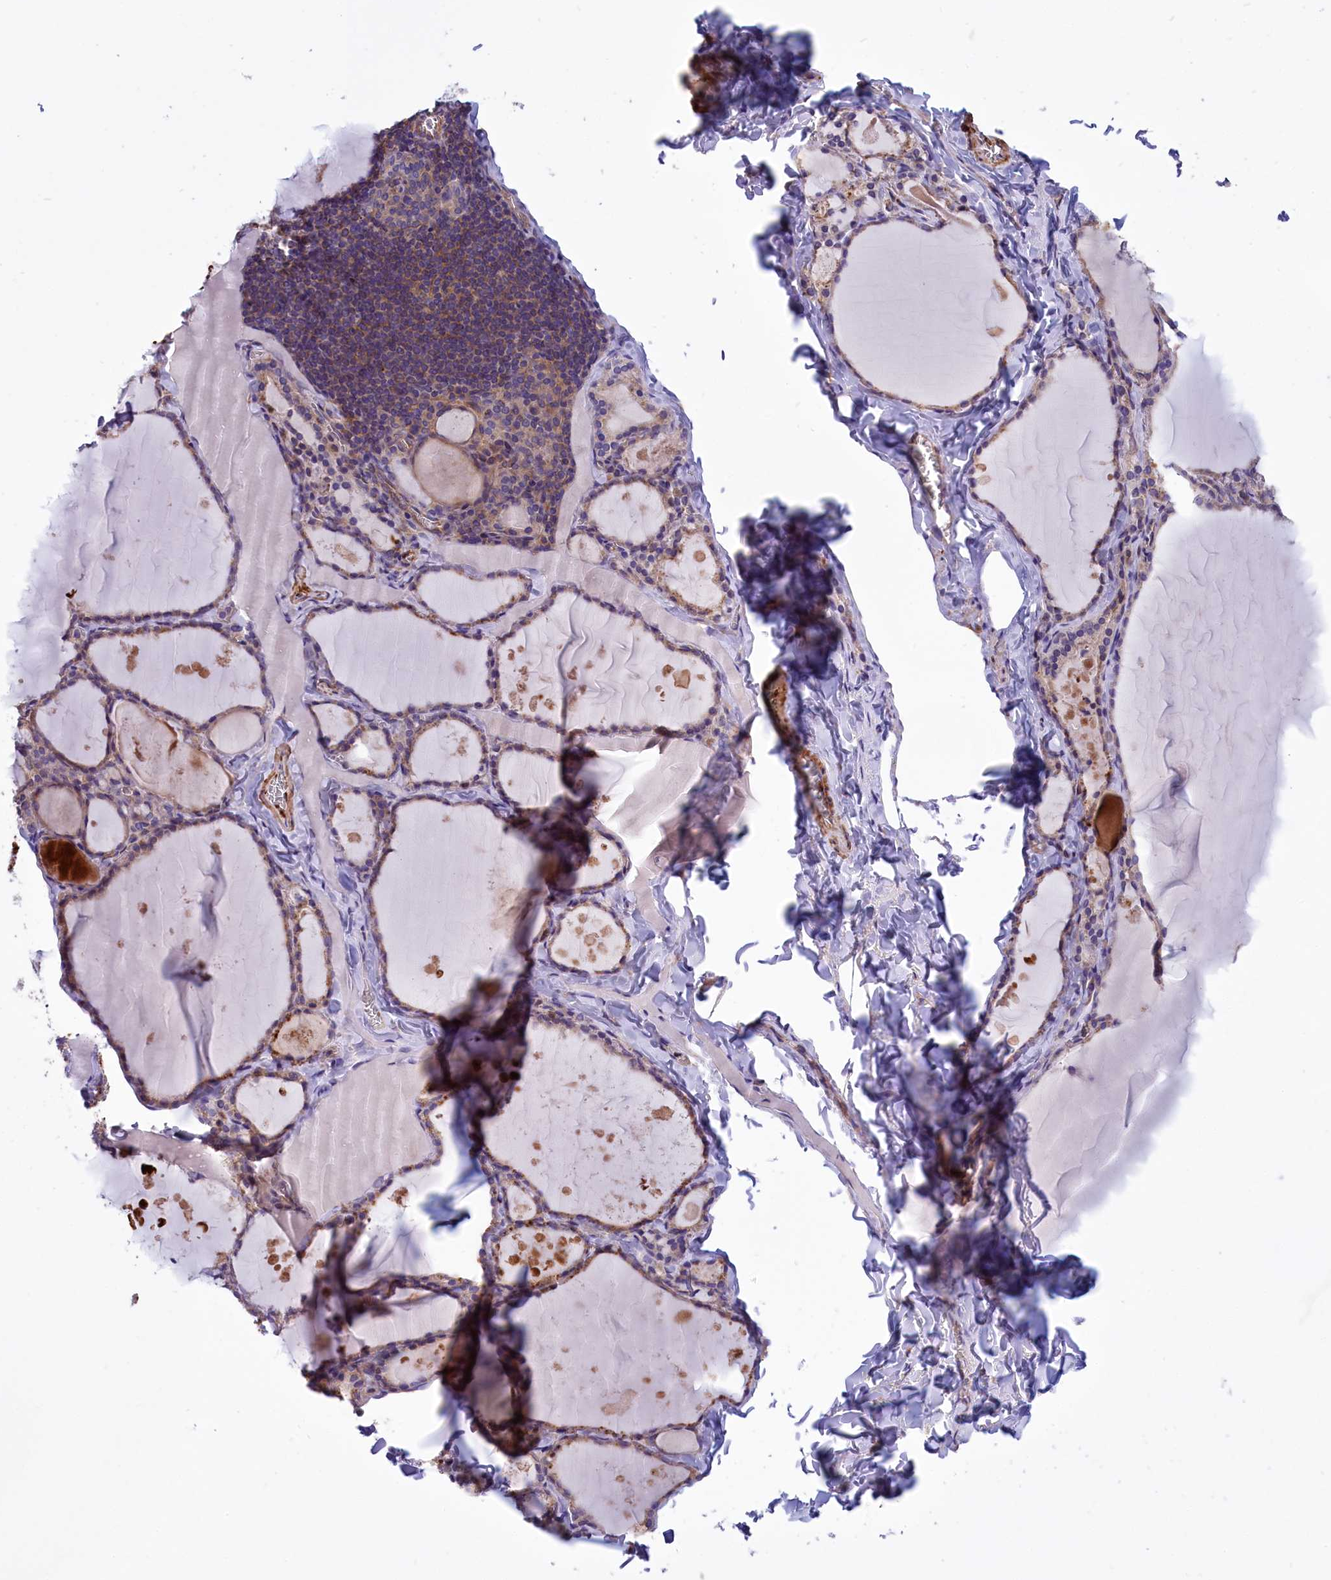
{"staining": {"intensity": "weak", "quantity": "25%-75%", "location": "cytoplasmic/membranous"}, "tissue": "thyroid gland", "cell_type": "Glandular cells", "image_type": "normal", "snomed": [{"axis": "morphology", "description": "Normal tissue, NOS"}, {"axis": "topography", "description": "Thyroid gland"}], "caption": "Thyroid gland stained with DAB immunohistochemistry demonstrates low levels of weak cytoplasmic/membranous positivity in about 25%-75% of glandular cells.", "gene": "AMDHD2", "patient": {"sex": "male", "age": 56}}